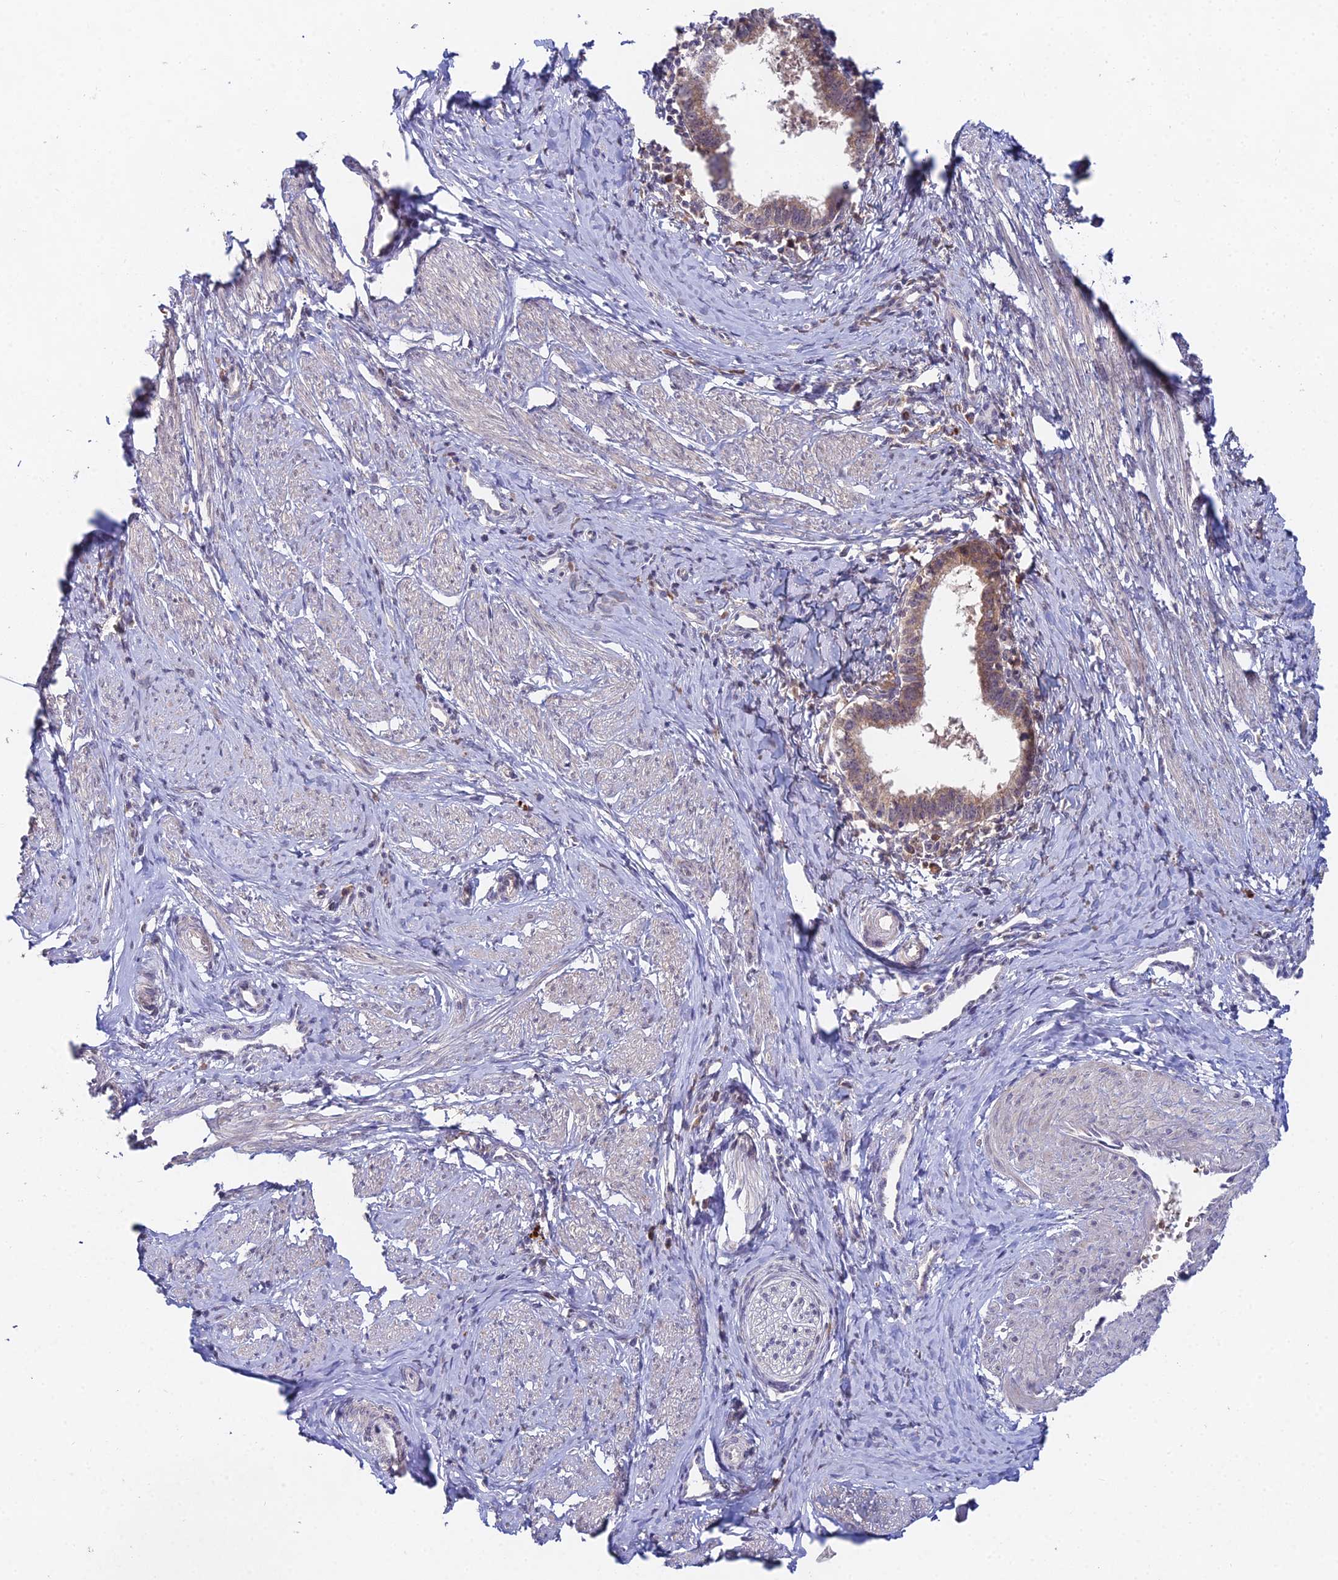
{"staining": {"intensity": "moderate", "quantity": ">75%", "location": "cytoplasmic/membranous"}, "tissue": "cervical cancer", "cell_type": "Tumor cells", "image_type": "cancer", "snomed": [{"axis": "morphology", "description": "Adenocarcinoma, NOS"}, {"axis": "topography", "description": "Cervix"}], "caption": "Cervical cancer stained with immunohistochemistry demonstrates moderate cytoplasmic/membranous expression in about >75% of tumor cells.", "gene": "WDR43", "patient": {"sex": "female", "age": 36}}